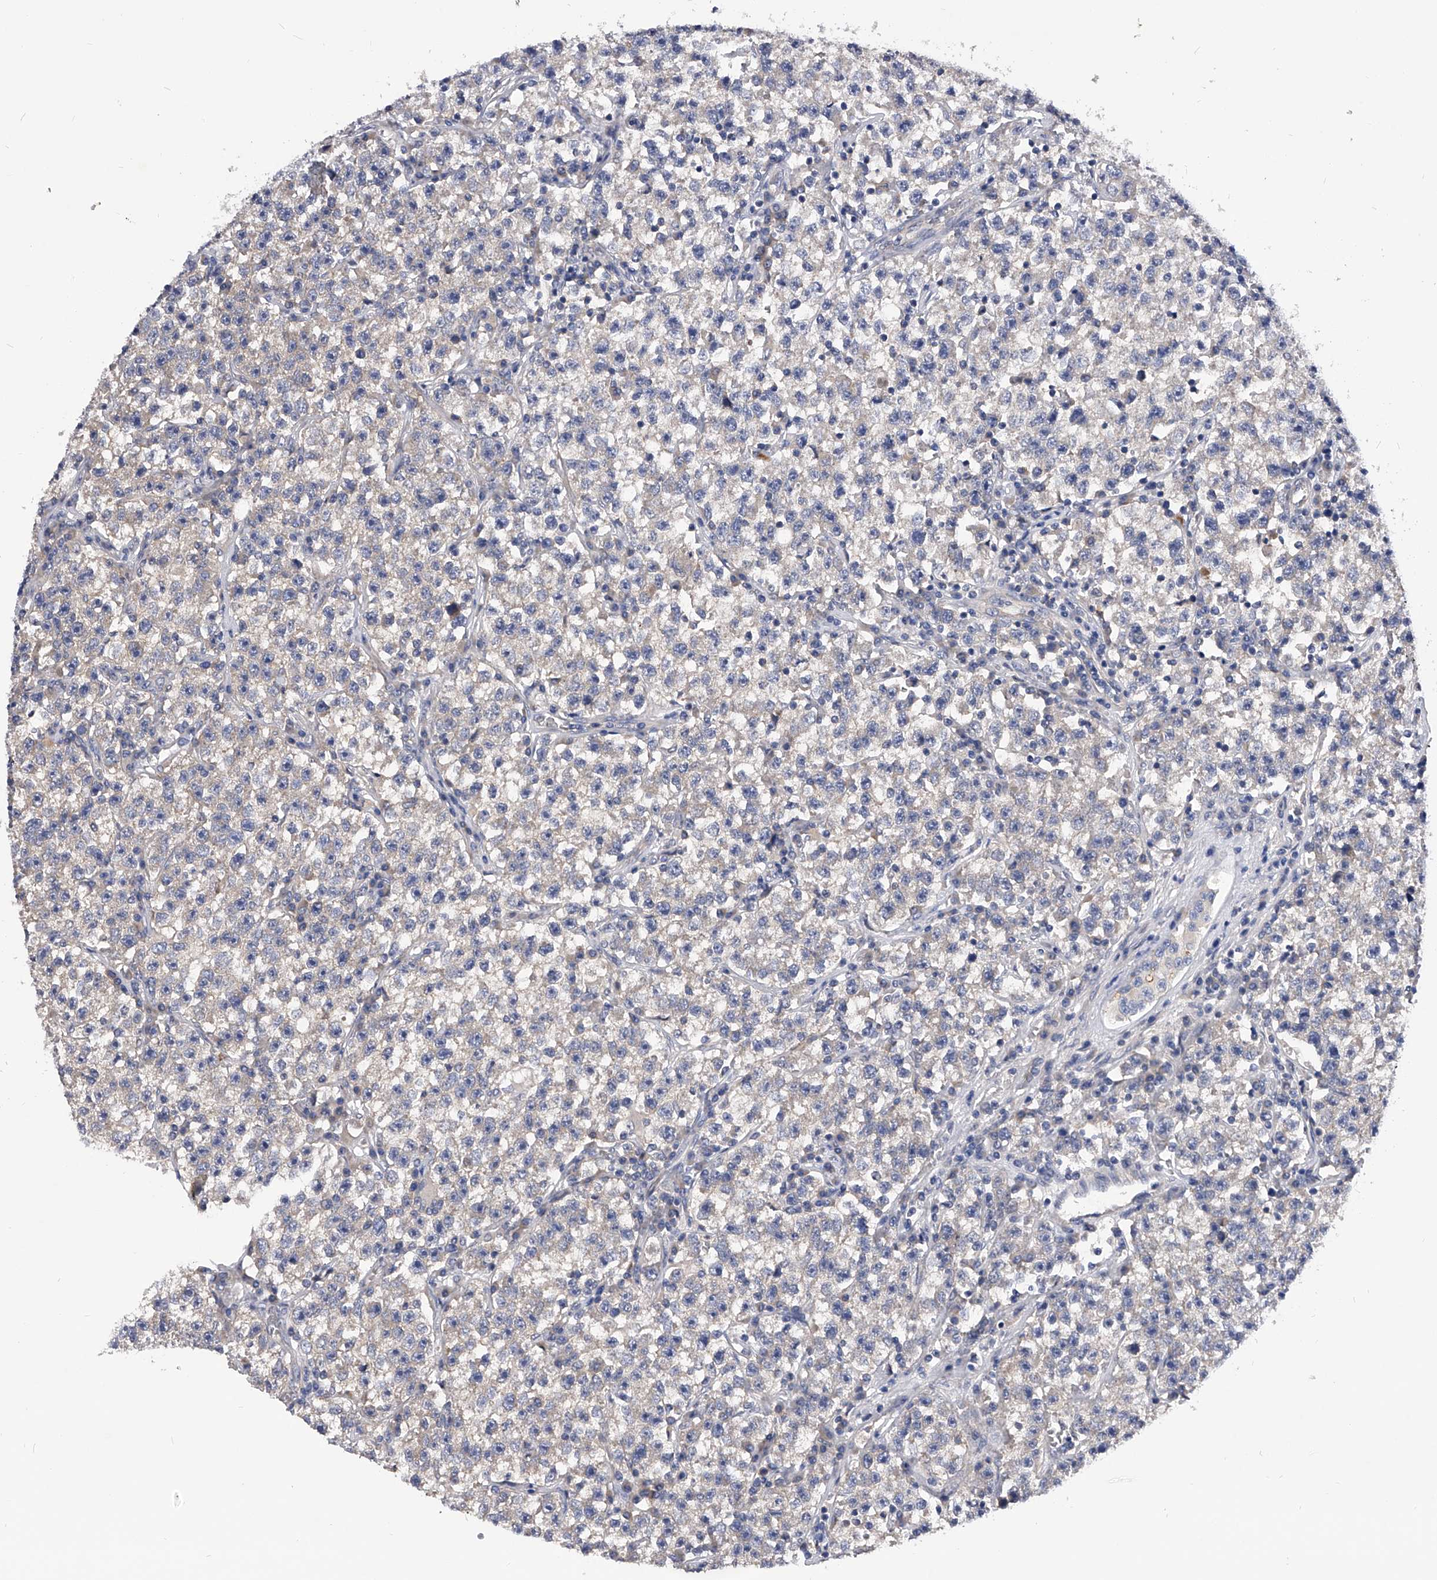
{"staining": {"intensity": "negative", "quantity": "none", "location": "none"}, "tissue": "testis cancer", "cell_type": "Tumor cells", "image_type": "cancer", "snomed": [{"axis": "morphology", "description": "Seminoma, NOS"}, {"axis": "topography", "description": "Testis"}], "caption": "DAB (3,3'-diaminobenzidine) immunohistochemical staining of human testis seminoma reveals no significant expression in tumor cells.", "gene": "PPP5C", "patient": {"sex": "male", "age": 22}}